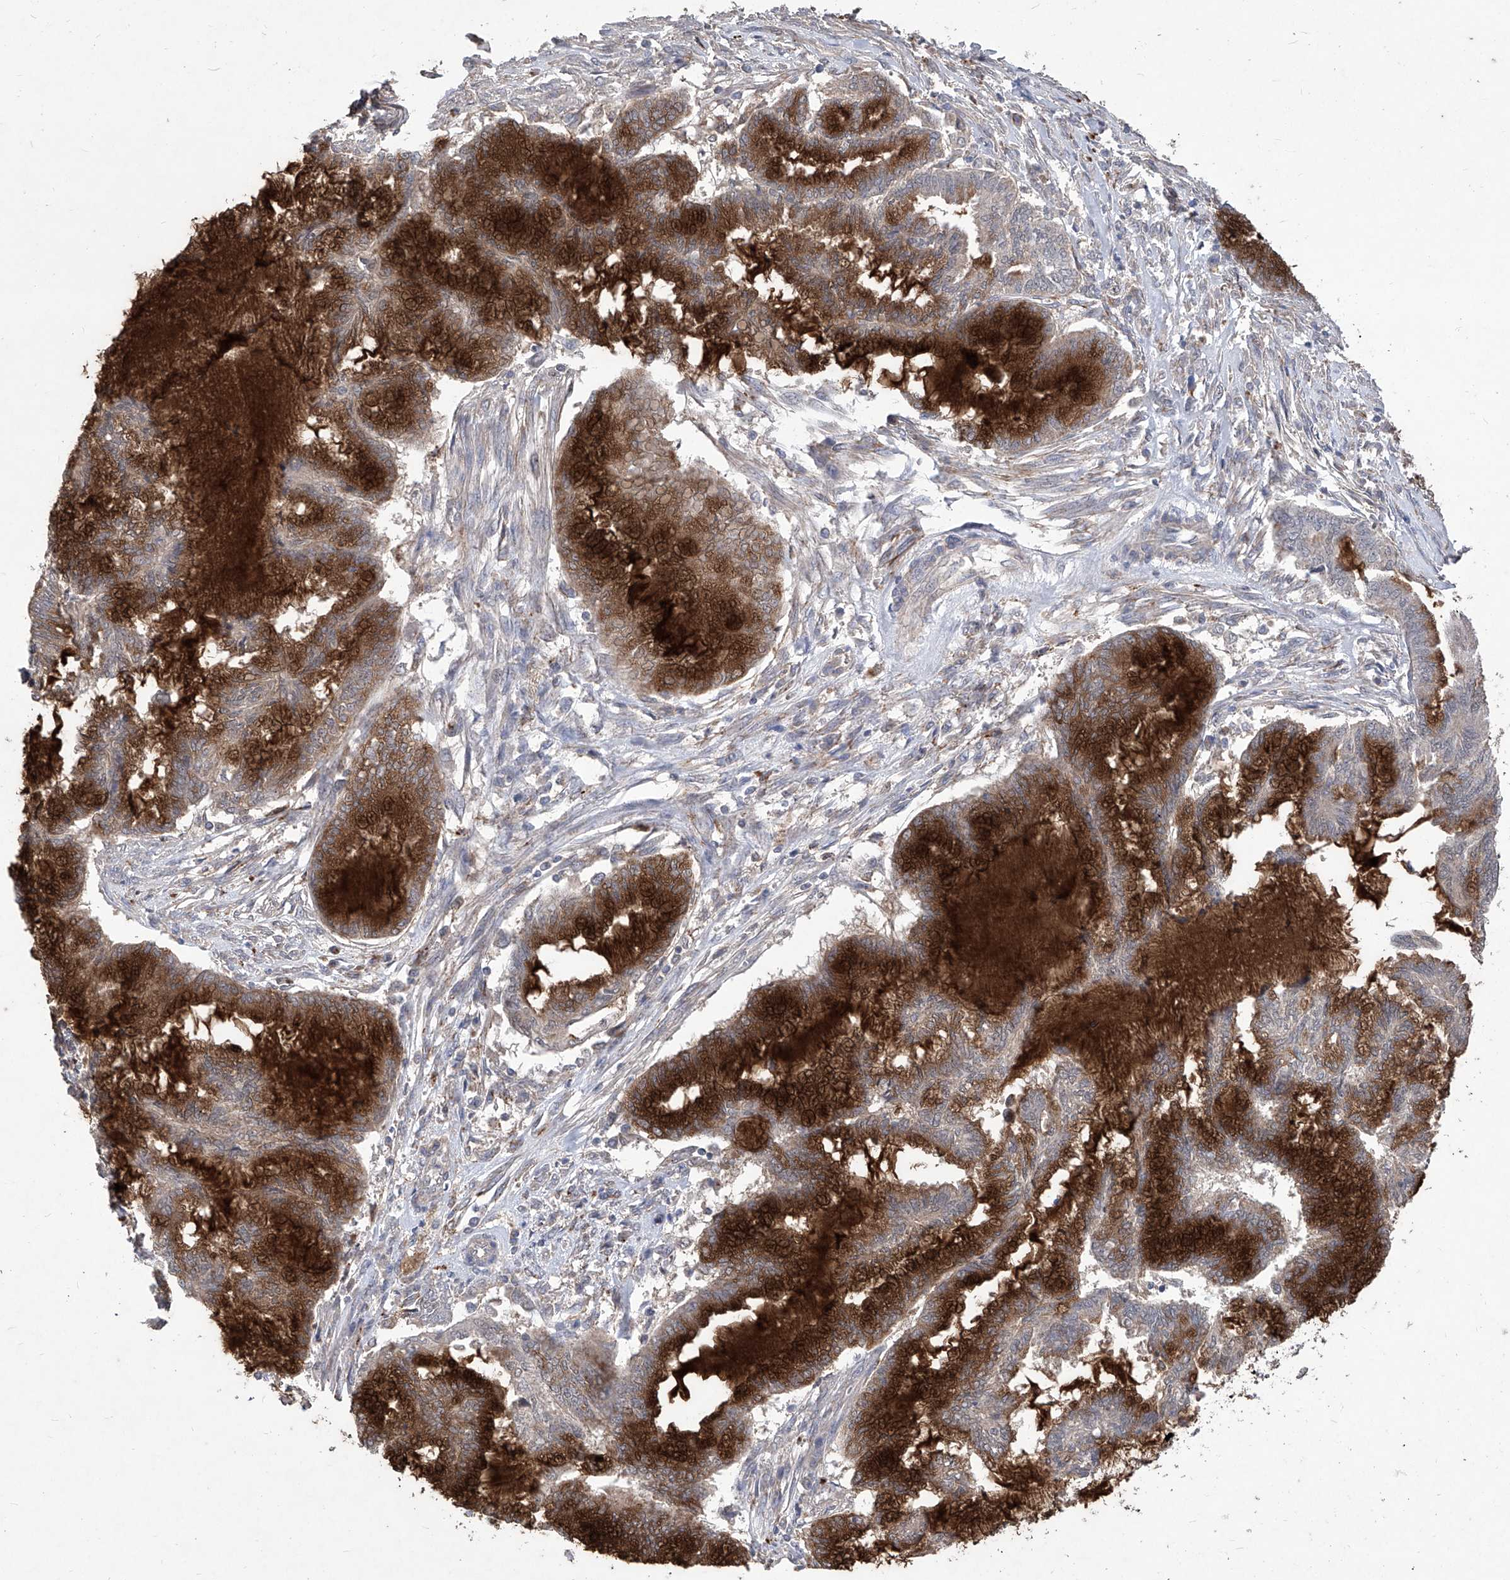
{"staining": {"intensity": "strong", "quantity": ">75%", "location": "cytoplasmic/membranous"}, "tissue": "endometrial cancer", "cell_type": "Tumor cells", "image_type": "cancer", "snomed": [{"axis": "morphology", "description": "Adenocarcinoma, NOS"}, {"axis": "topography", "description": "Endometrium"}], "caption": "Adenocarcinoma (endometrial) stained with a brown dye reveals strong cytoplasmic/membranous positive staining in approximately >75% of tumor cells.", "gene": "TXNIP", "patient": {"sex": "female", "age": 86}}